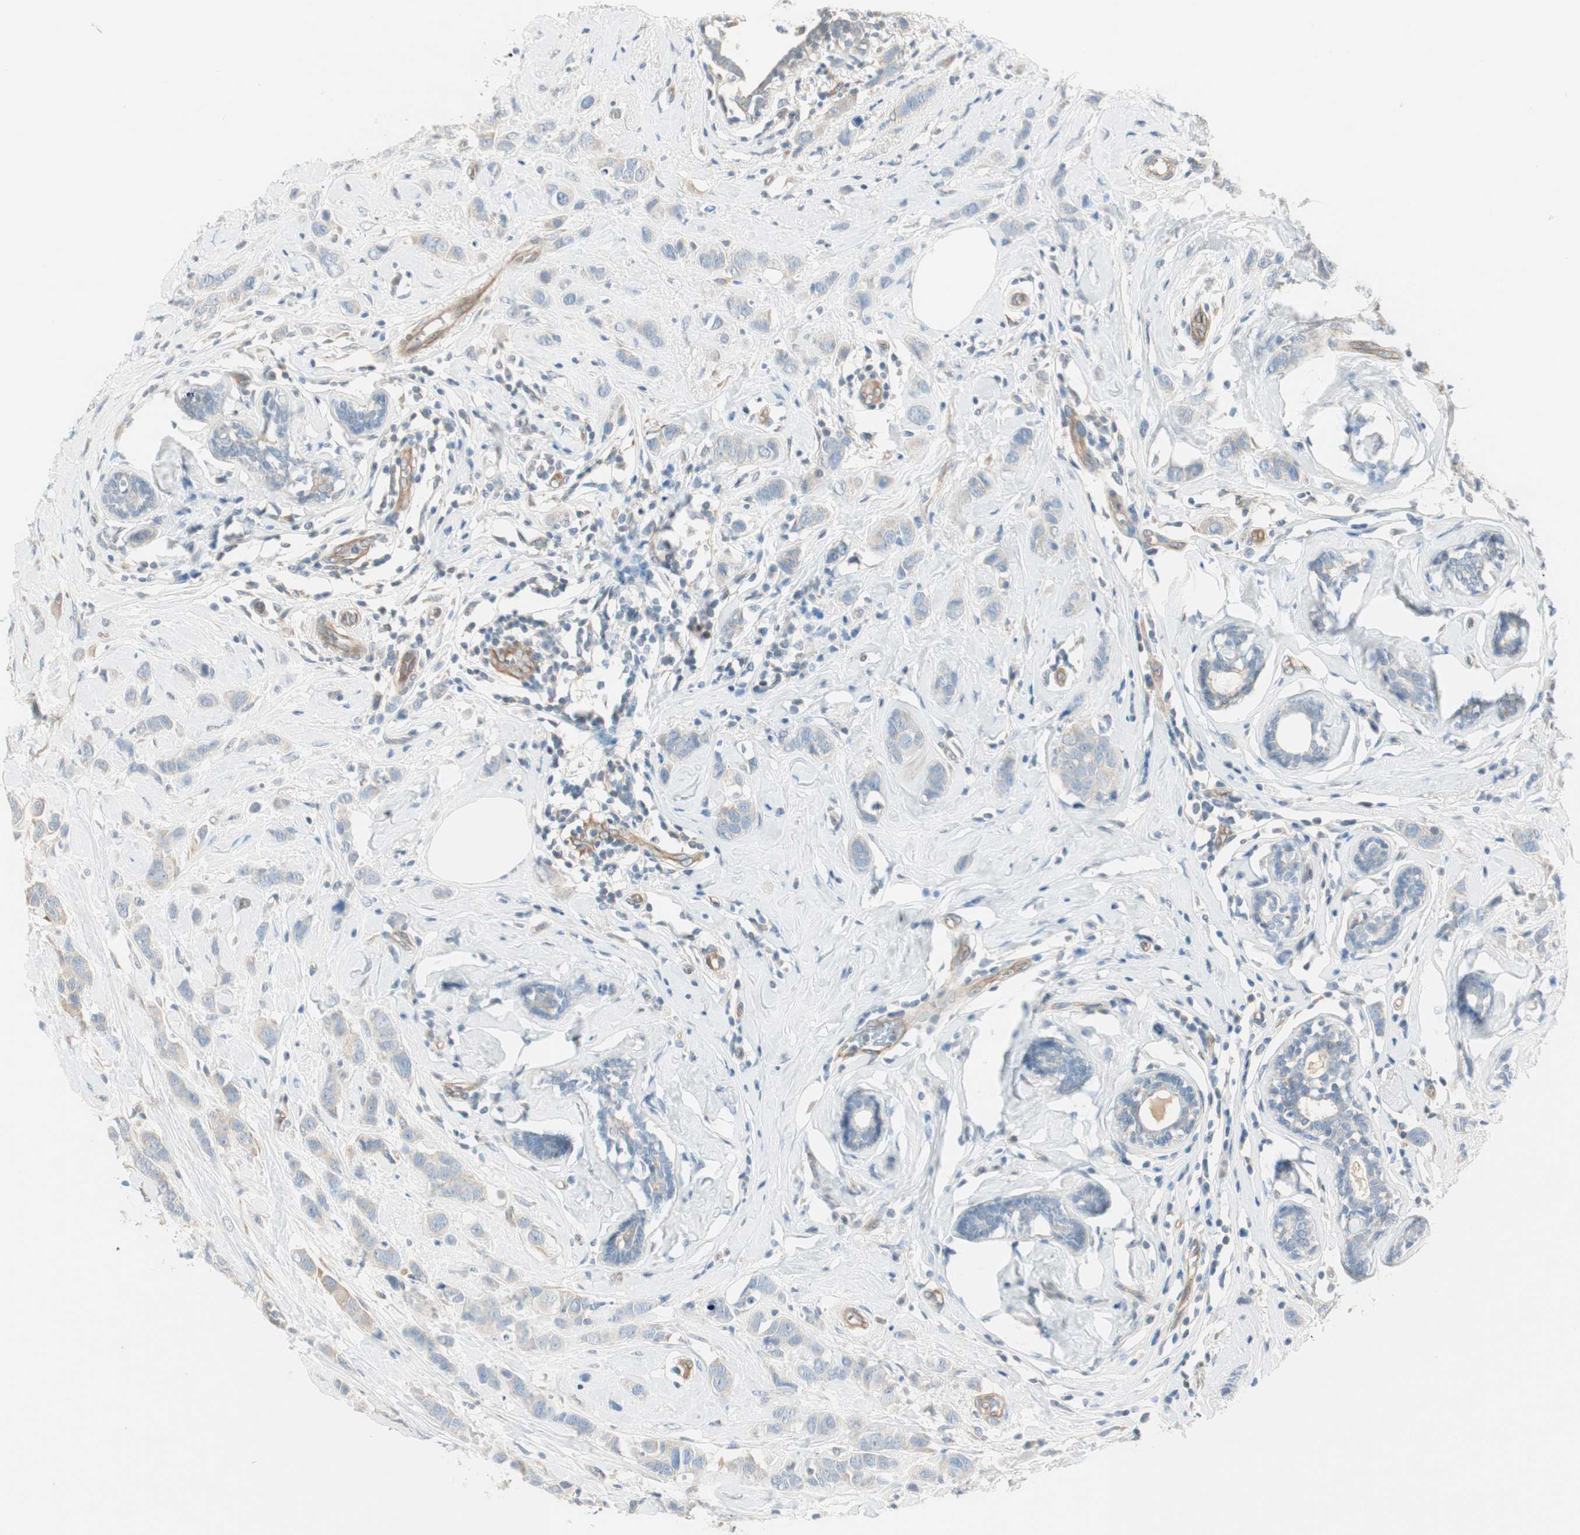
{"staining": {"intensity": "weak", "quantity": ">75%", "location": "cytoplasmic/membranous"}, "tissue": "breast cancer", "cell_type": "Tumor cells", "image_type": "cancer", "snomed": [{"axis": "morphology", "description": "Normal tissue, NOS"}, {"axis": "morphology", "description": "Duct carcinoma"}, {"axis": "topography", "description": "Breast"}], "caption": "Breast intraductal carcinoma tissue exhibits weak cytoplasmic/membranous expression in approximately >75% of tumor cells (DAB (3,3'-diaminobenzidine) = brown stain, brightfield microscopy at high magnification).", "gene": "CDK3", "patient": {"sex": "female", "age": 50}}